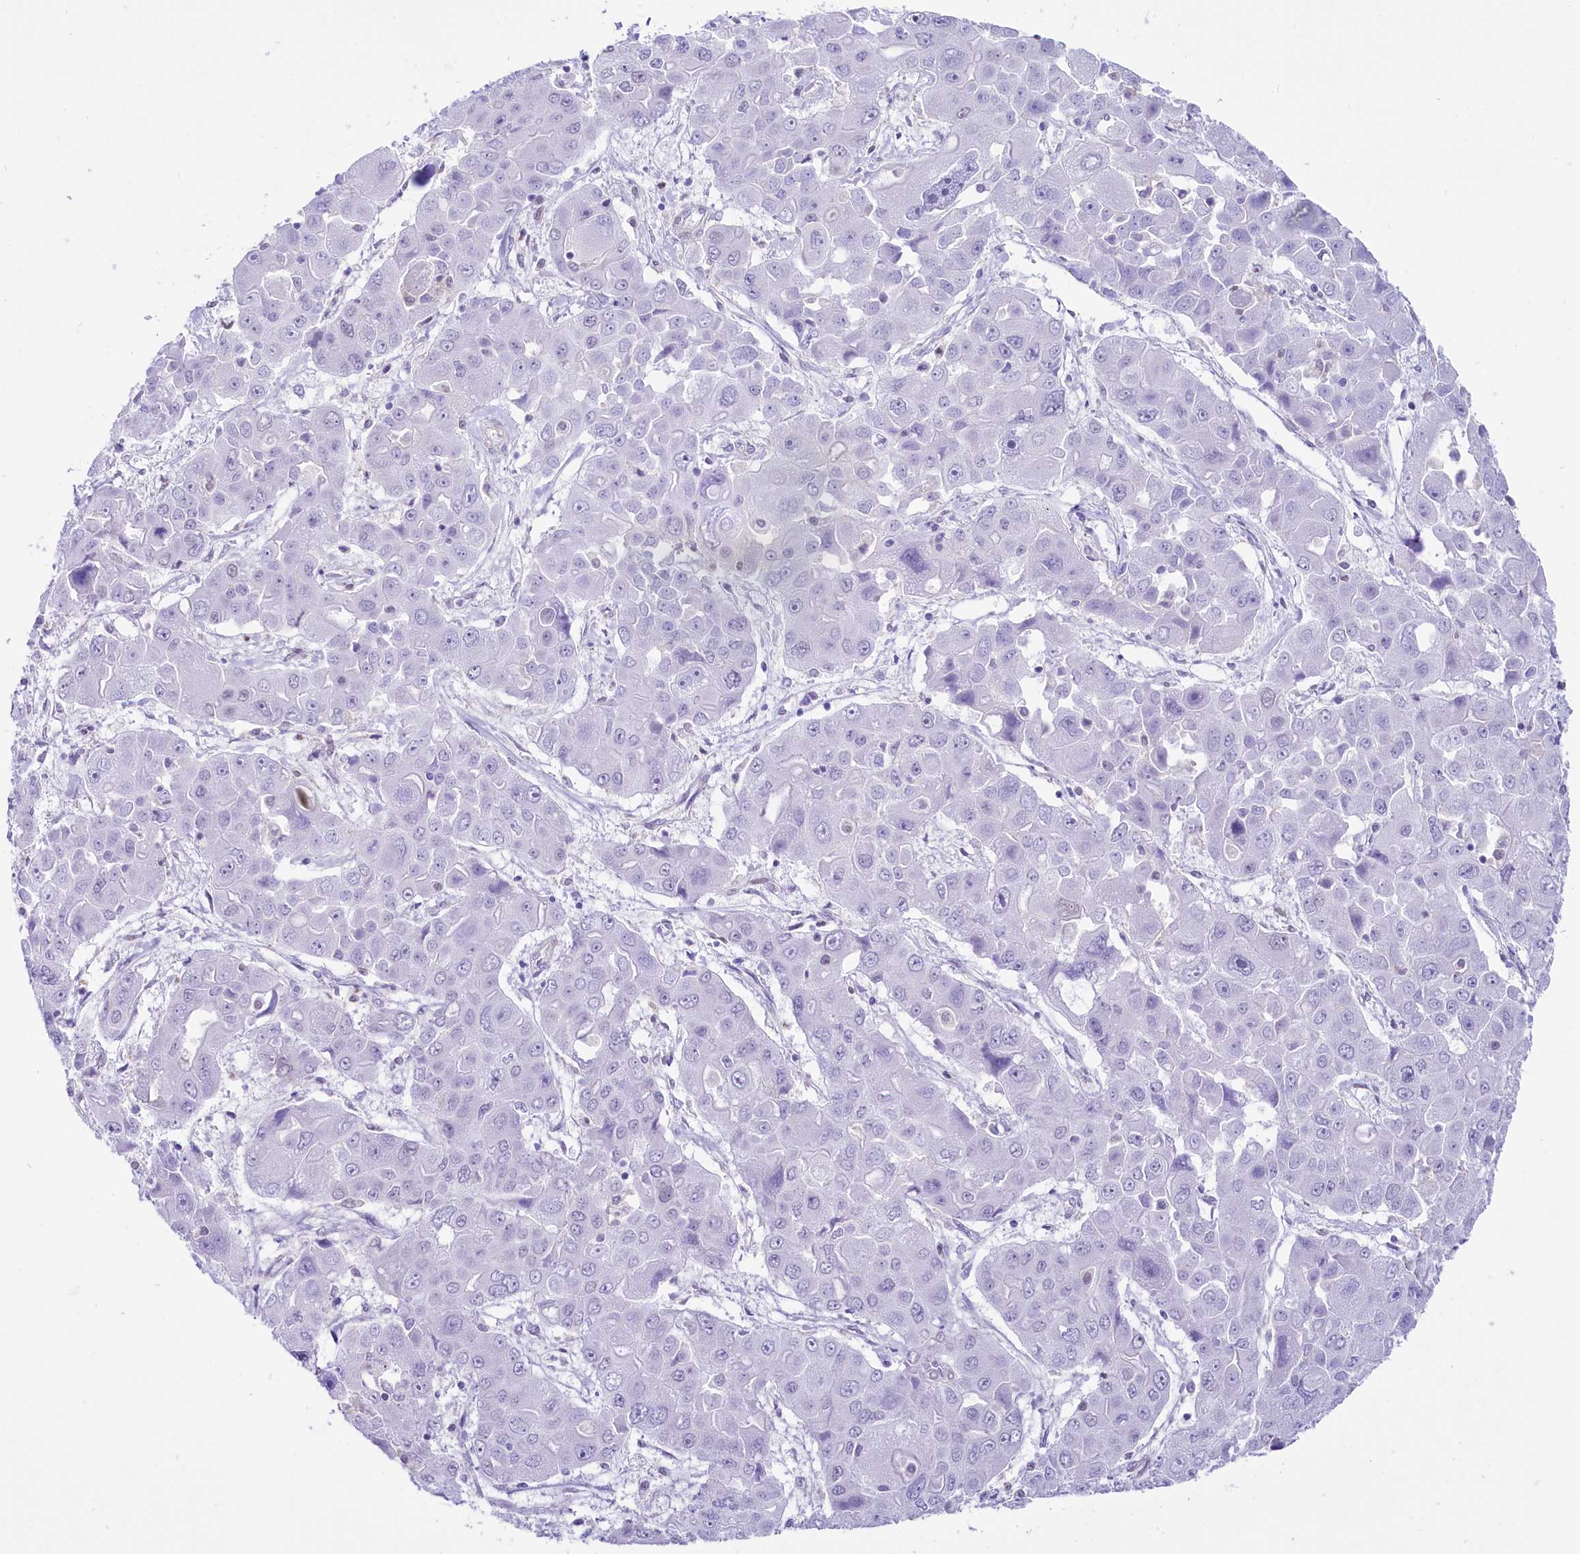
{"staining": {"intensity": "negative", "quantity": "none", "location": "none"}, "tissue": "liver cancer", "cell_type": "Tumor cells", "image_type": "cancer", "snomed": [{"axis": "morphology", "description": "Cholangiocarcinoma"}, {"axis": "topography", "description": "Liver"}], "caption": "Immunohistochemistry (IHC) image of liver cancer stained for a protein (brown), which displays no expression in tumor cells.", "gene": "RPS6KB1", "patient": {"sex": "male", "age": 67}}